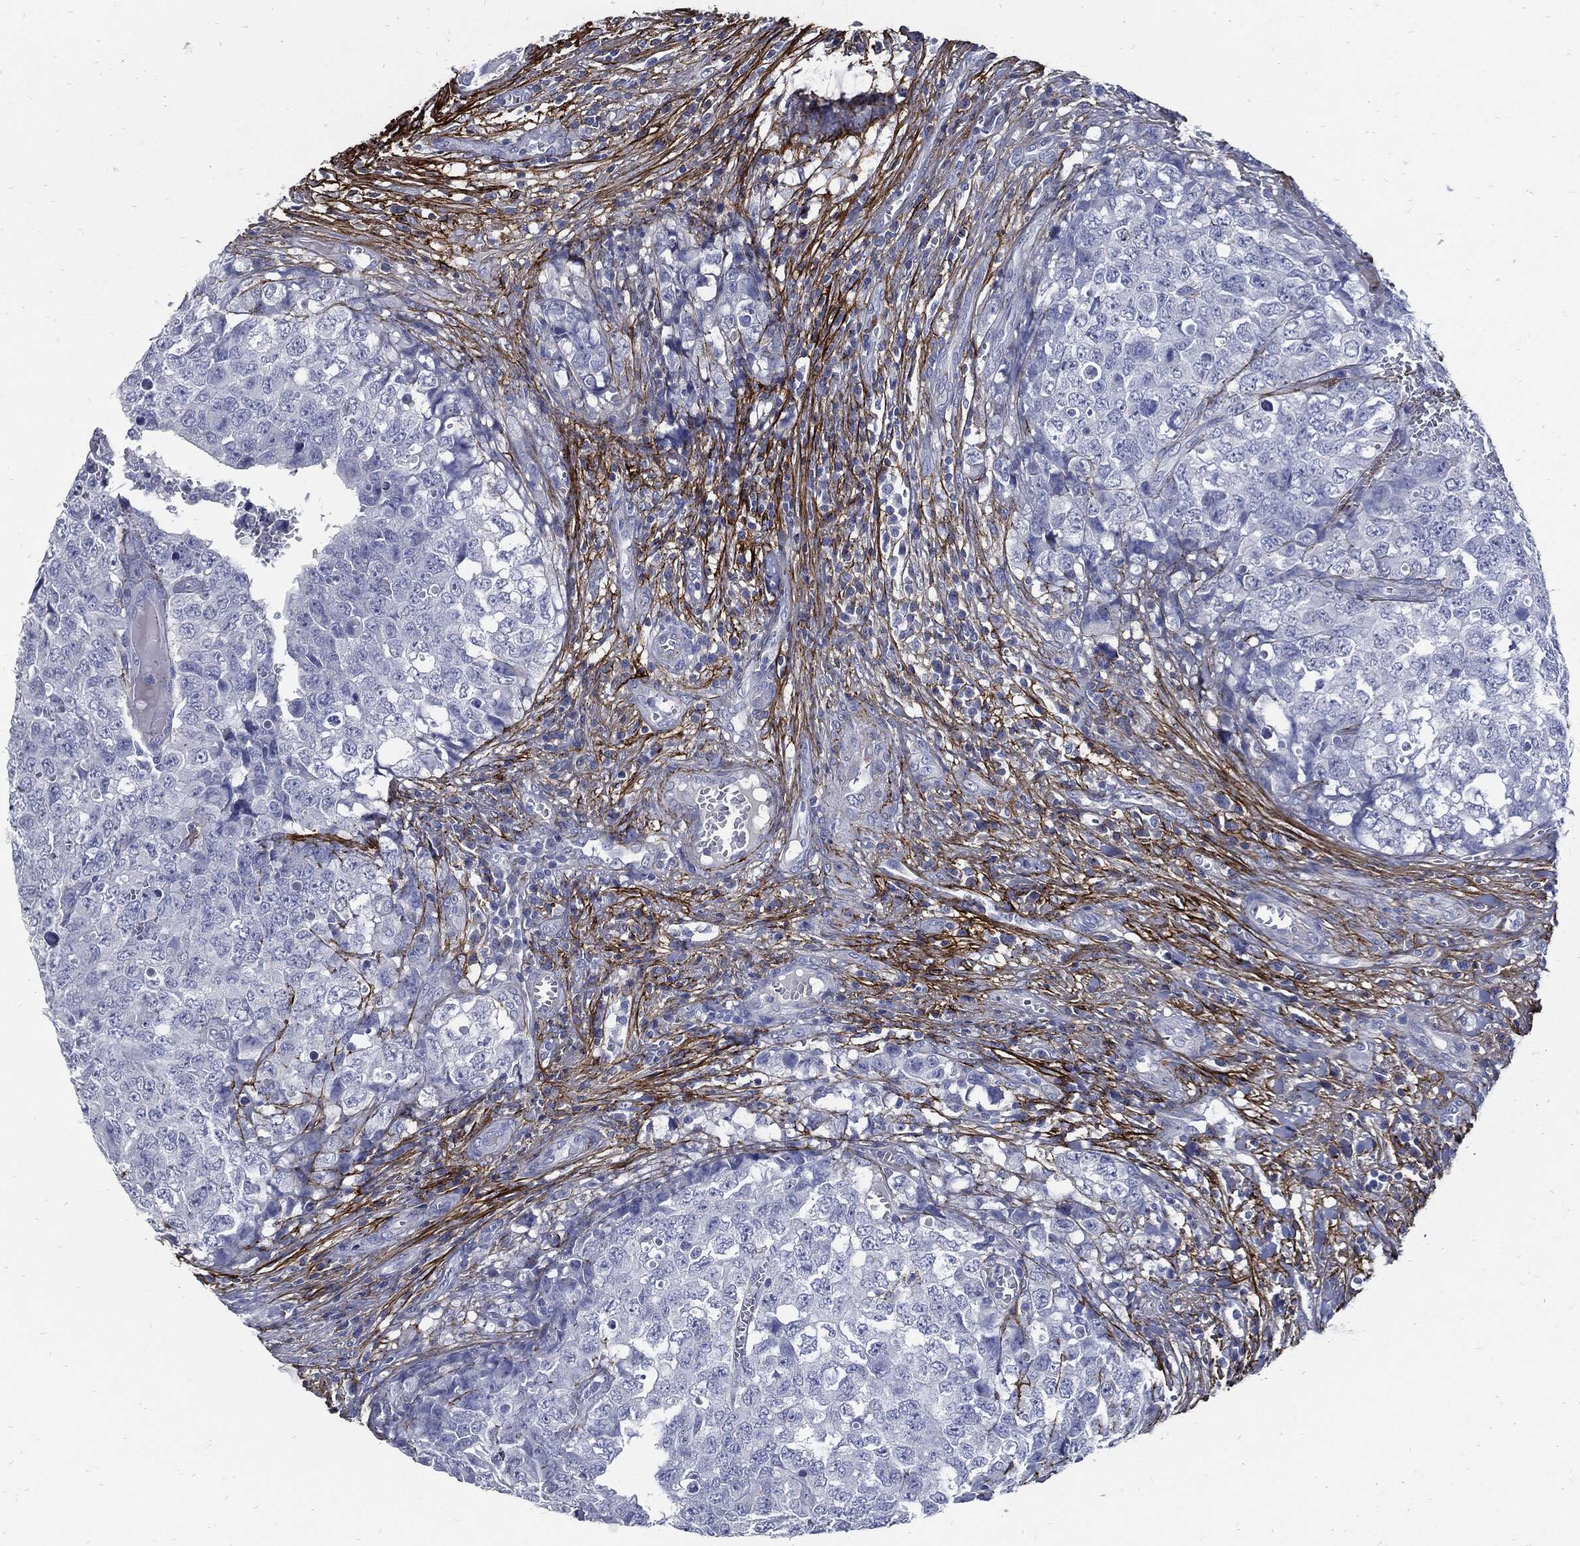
{"staining": {"intensity": "negative", "quantity": "none", "location": "none"}, "tissue": "testis cancer", "cell_type": "Tumor cells", "image_type": "cancer", "snomed": [{"axis": "morphology", "description": "Carcinoma, Embryonal, NOS"}, {"axis": "topography", "description": "Testis"}], "caption": "An image of testis cancer stained for a protein displays no brown staining in tumor cells. (IHC, brightfield microscopy, high magnification).", "gene": "FBN1", "patient": {"sex": "male", "age": 23}}